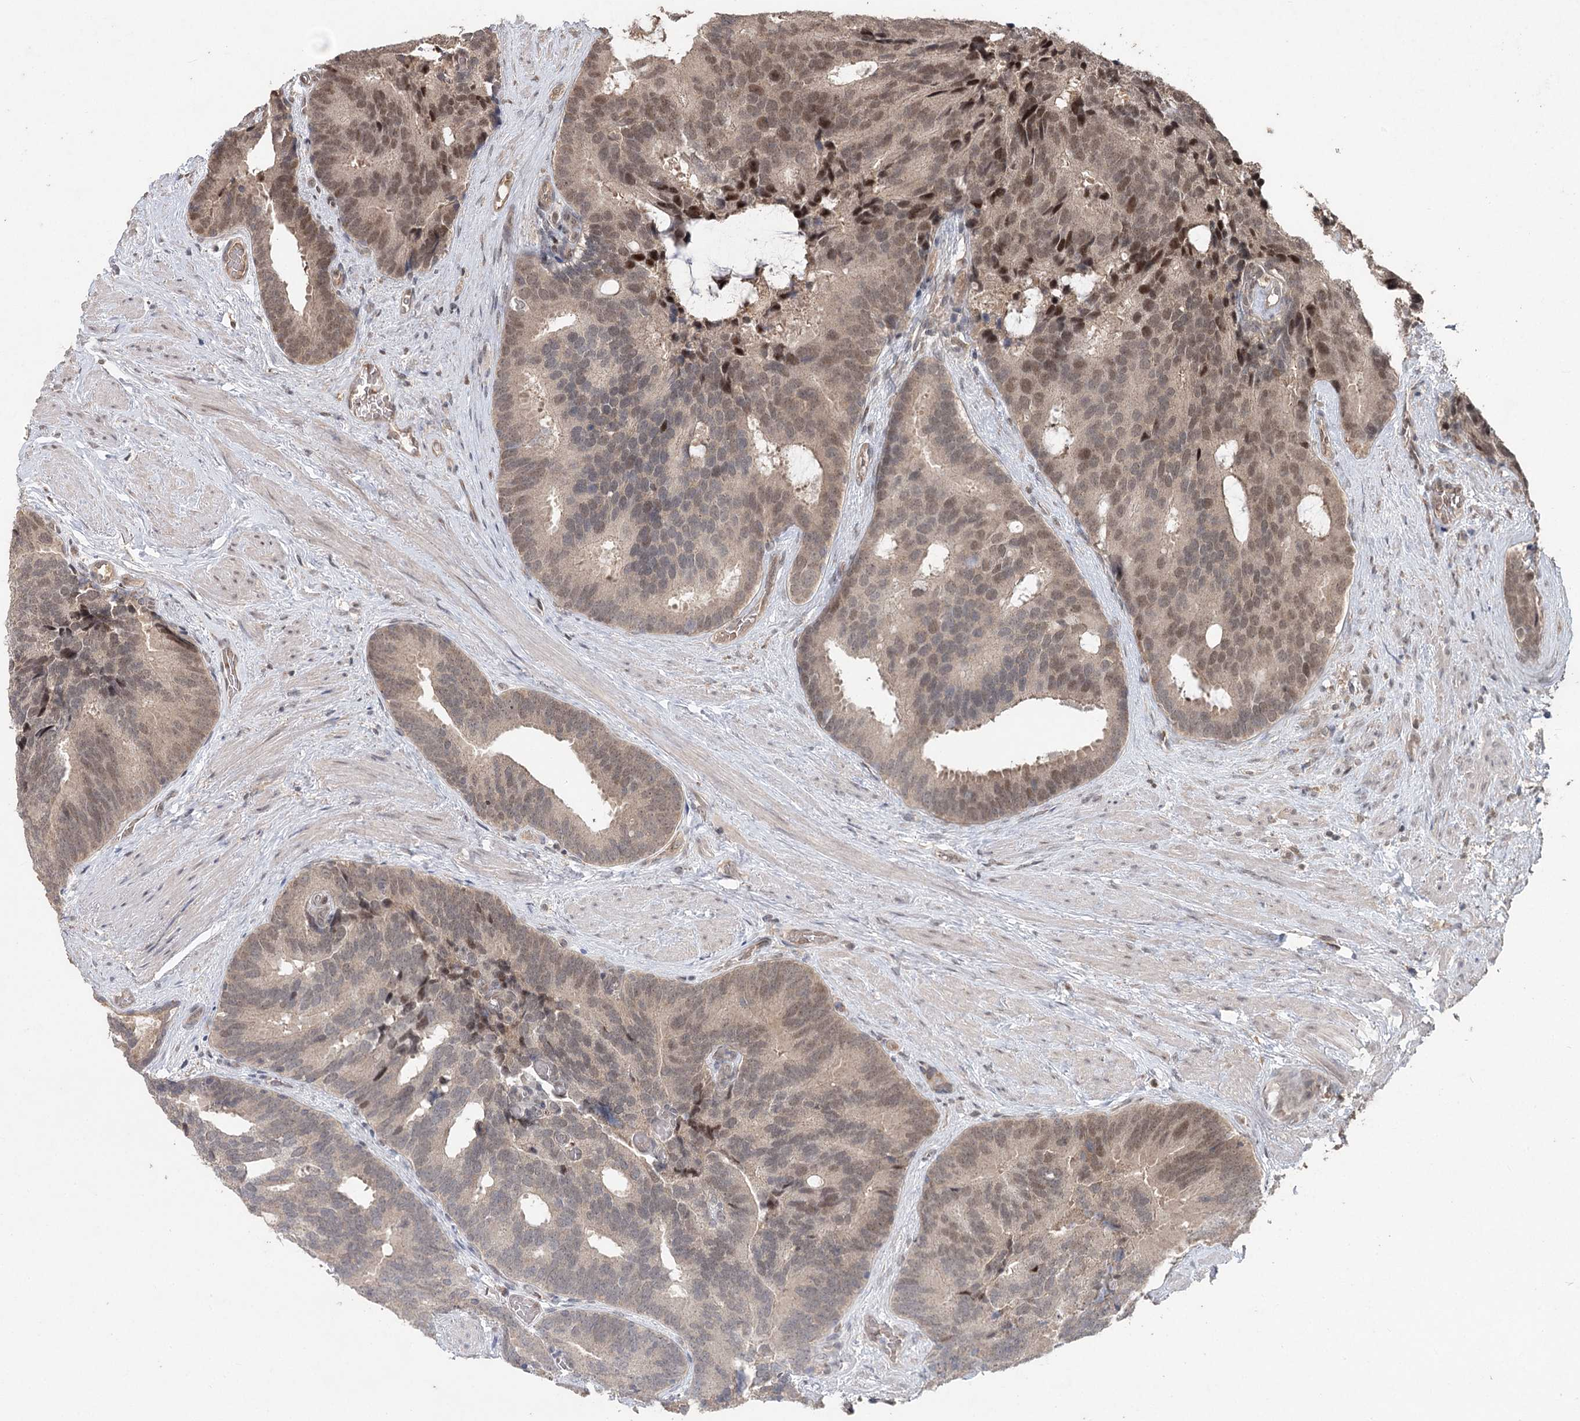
{"staining": {"intensity": "moderate", "quantity": "25%-75%", "location": "nuclear"}, "tissue": "prostate cancer", "cell_type": "Tumor cells", "image_type": "cancer", "snomed": [{"axis": "morphology", "description": "Adenocarcinoma, Low grade"}, {"axis": "topography", "description": "Prostate"}], "caption": "High-power microscopy captured an immunohistochemistry (IHC) micrograph of prostate cancer (low-grade adenocarcinoma), revealing moderate nuclear positivity in approximately 25%-75% of tumor cells. (Stains: DAB (3,3'-diaminobenzidine) in brown, nuclei in blue, Microscopy: brightfield microscopy at high magnification).", "gene": "FBXO7", "patient": {"sex": "male", "age": 71}}